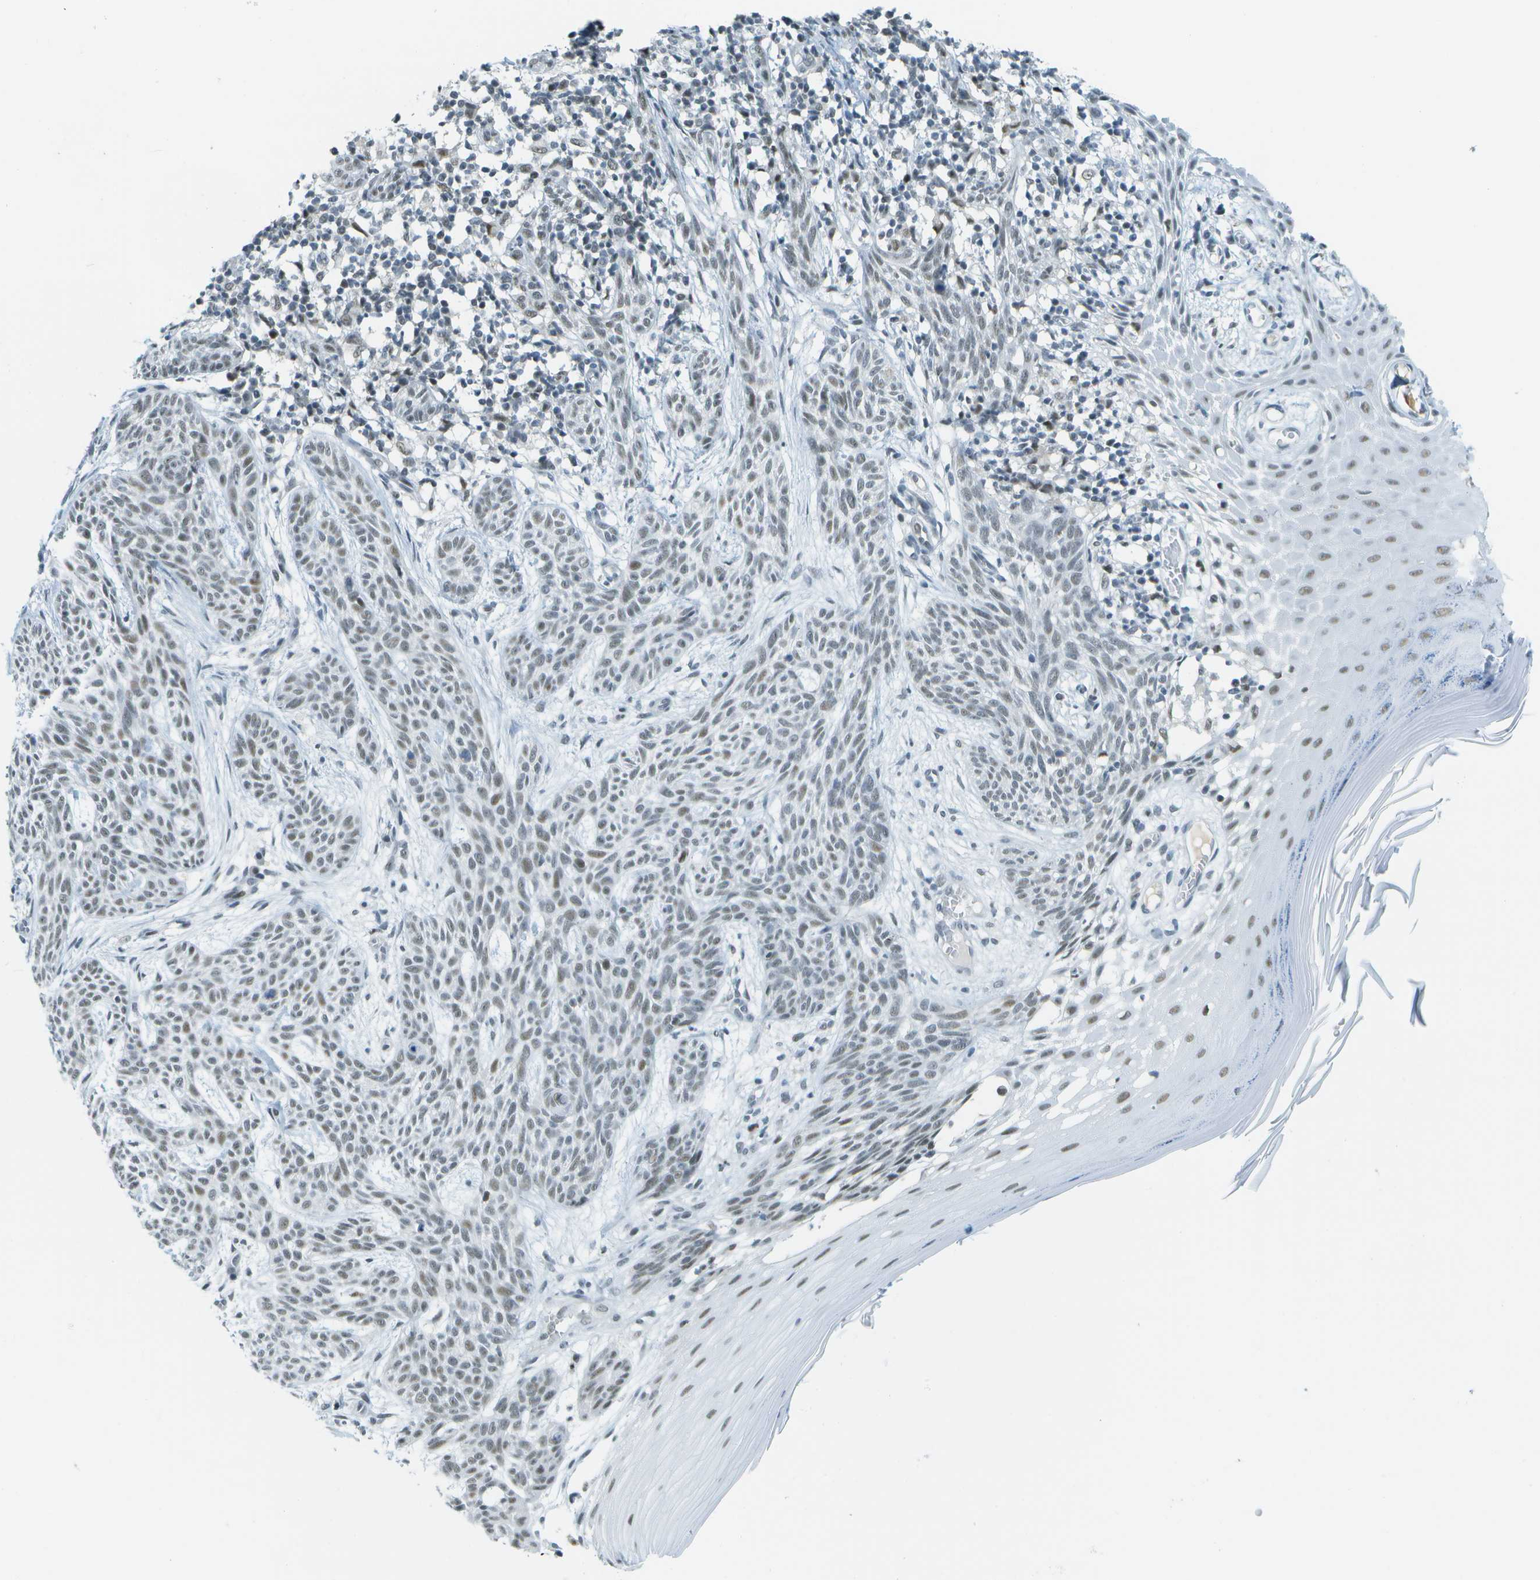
{"staining": {"intensity": "weak", "quantity": "<25%", "location": "nuclear"}, "tissue": "skin cancer", "cell_type": "Tumor cells", "image_type": "cancer", "snomed": [{"axis": "morphology", "description": "Basal cell carcinoma"}, {"axis": "topography", "description": "Skin"}], "caption": "Immunohistochemistry (IHC) image of neoplastic tissue: skin cancer stained with DAB (3,3'-diaminobenzidine) demonstrates no significant protein expression in tumor cells.", "gene": "NEK11", "patient": {"sex": "female", "age": 59}}